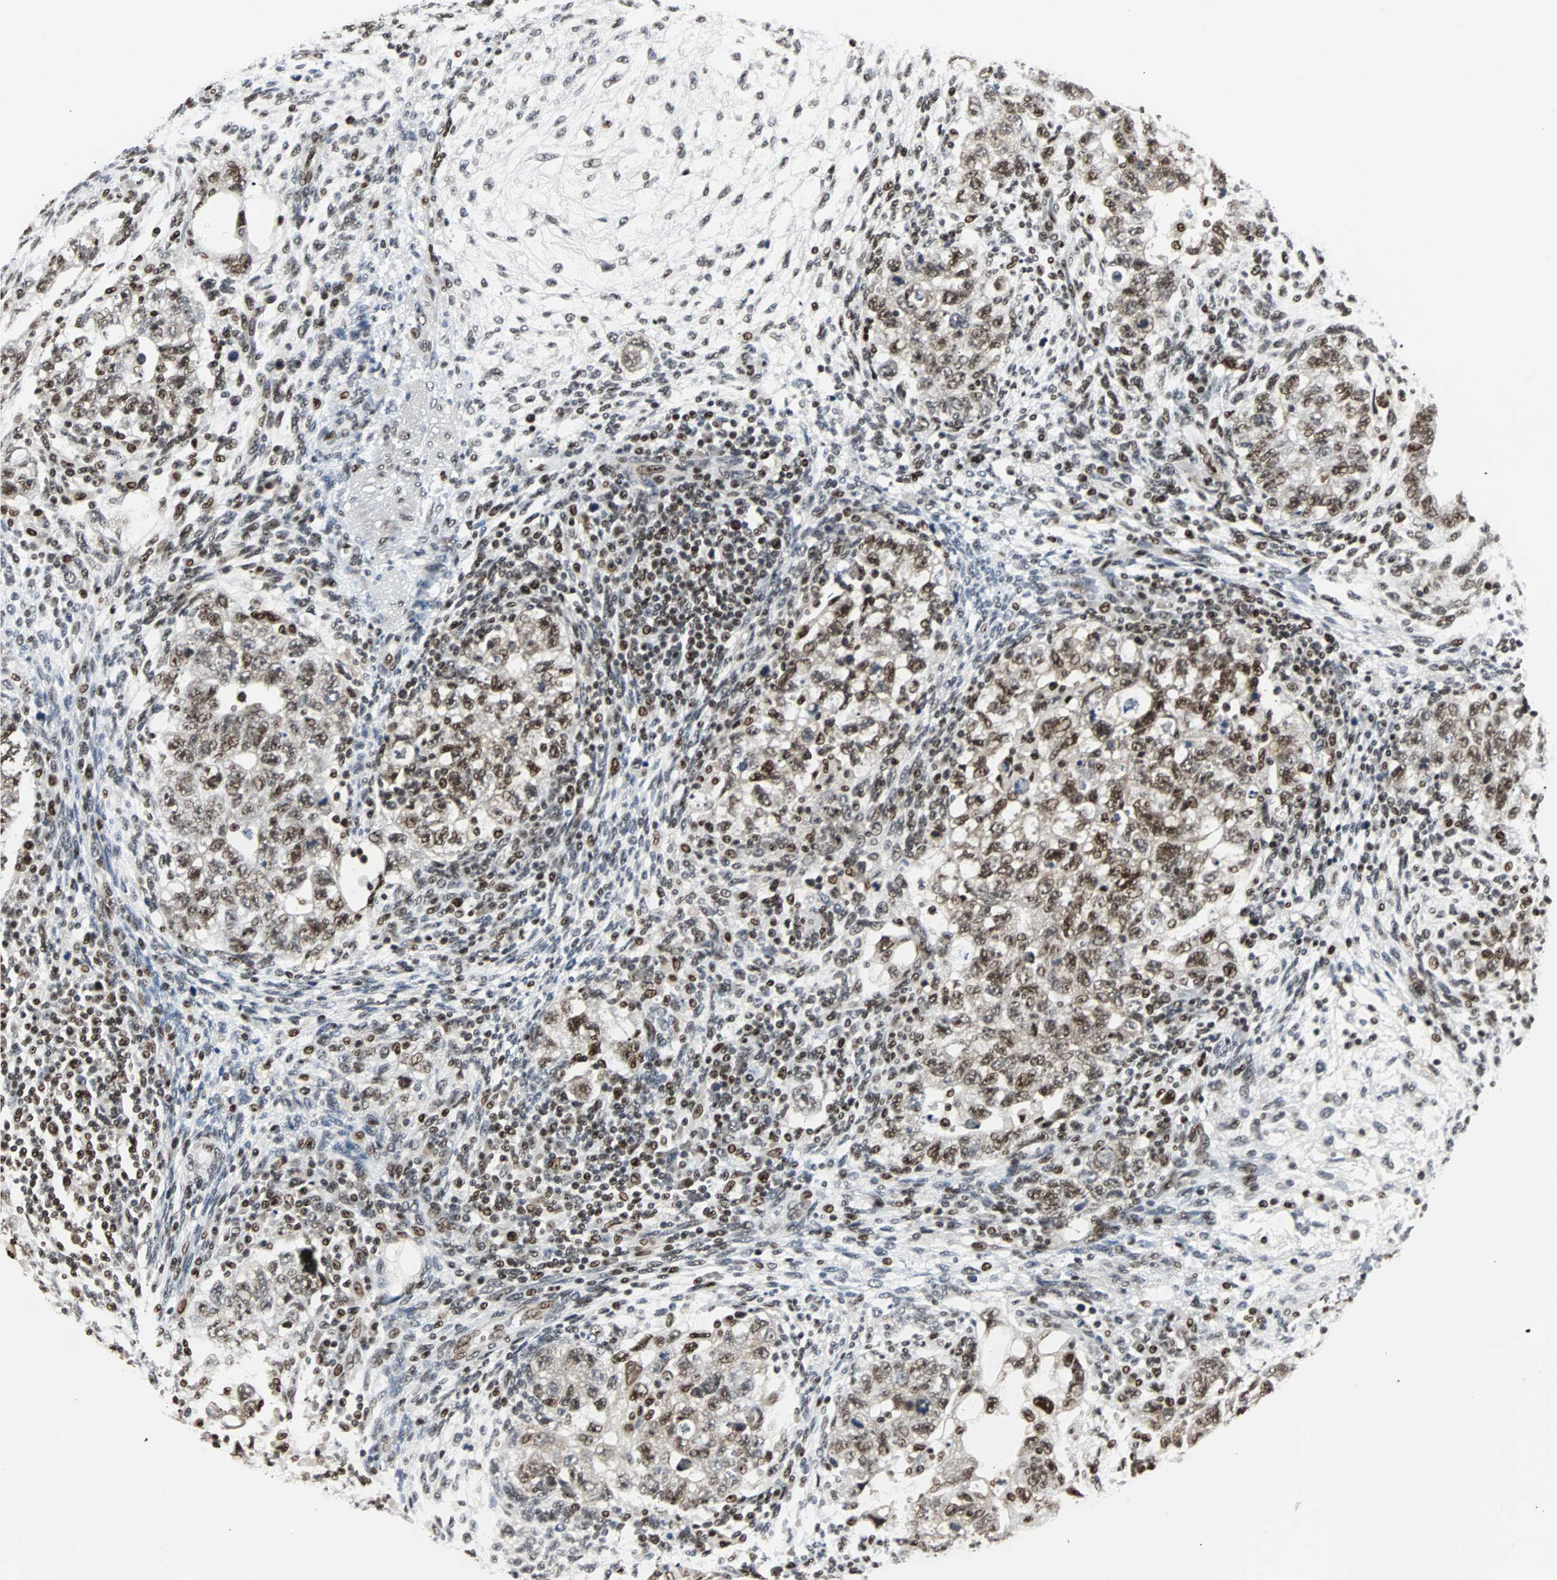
{"staining": {"intensity": "strong", "quantity": ">75%", "location": "cytoplasmic/membranous,nuclear"}, "tissue": "testis cancer", "cell_type": "Tumor cells", "image_type": "cancer", "snomed": [{"axis": "morphology", "description": "Normal tissue, NOS"}, {"axis": "morphology", "description": "Carcinoma, Embryonal, NOS"}, {"axis": "topography", "description": "Testis"}], "caption": "Protein expression analysis of human testis cancer reveals strong cytoplasmic/membranous and nuclear staining in approximately >75% of tumor cells.", "gene": "XRCC4", "patient": {"sex": "male", "age": 36}}